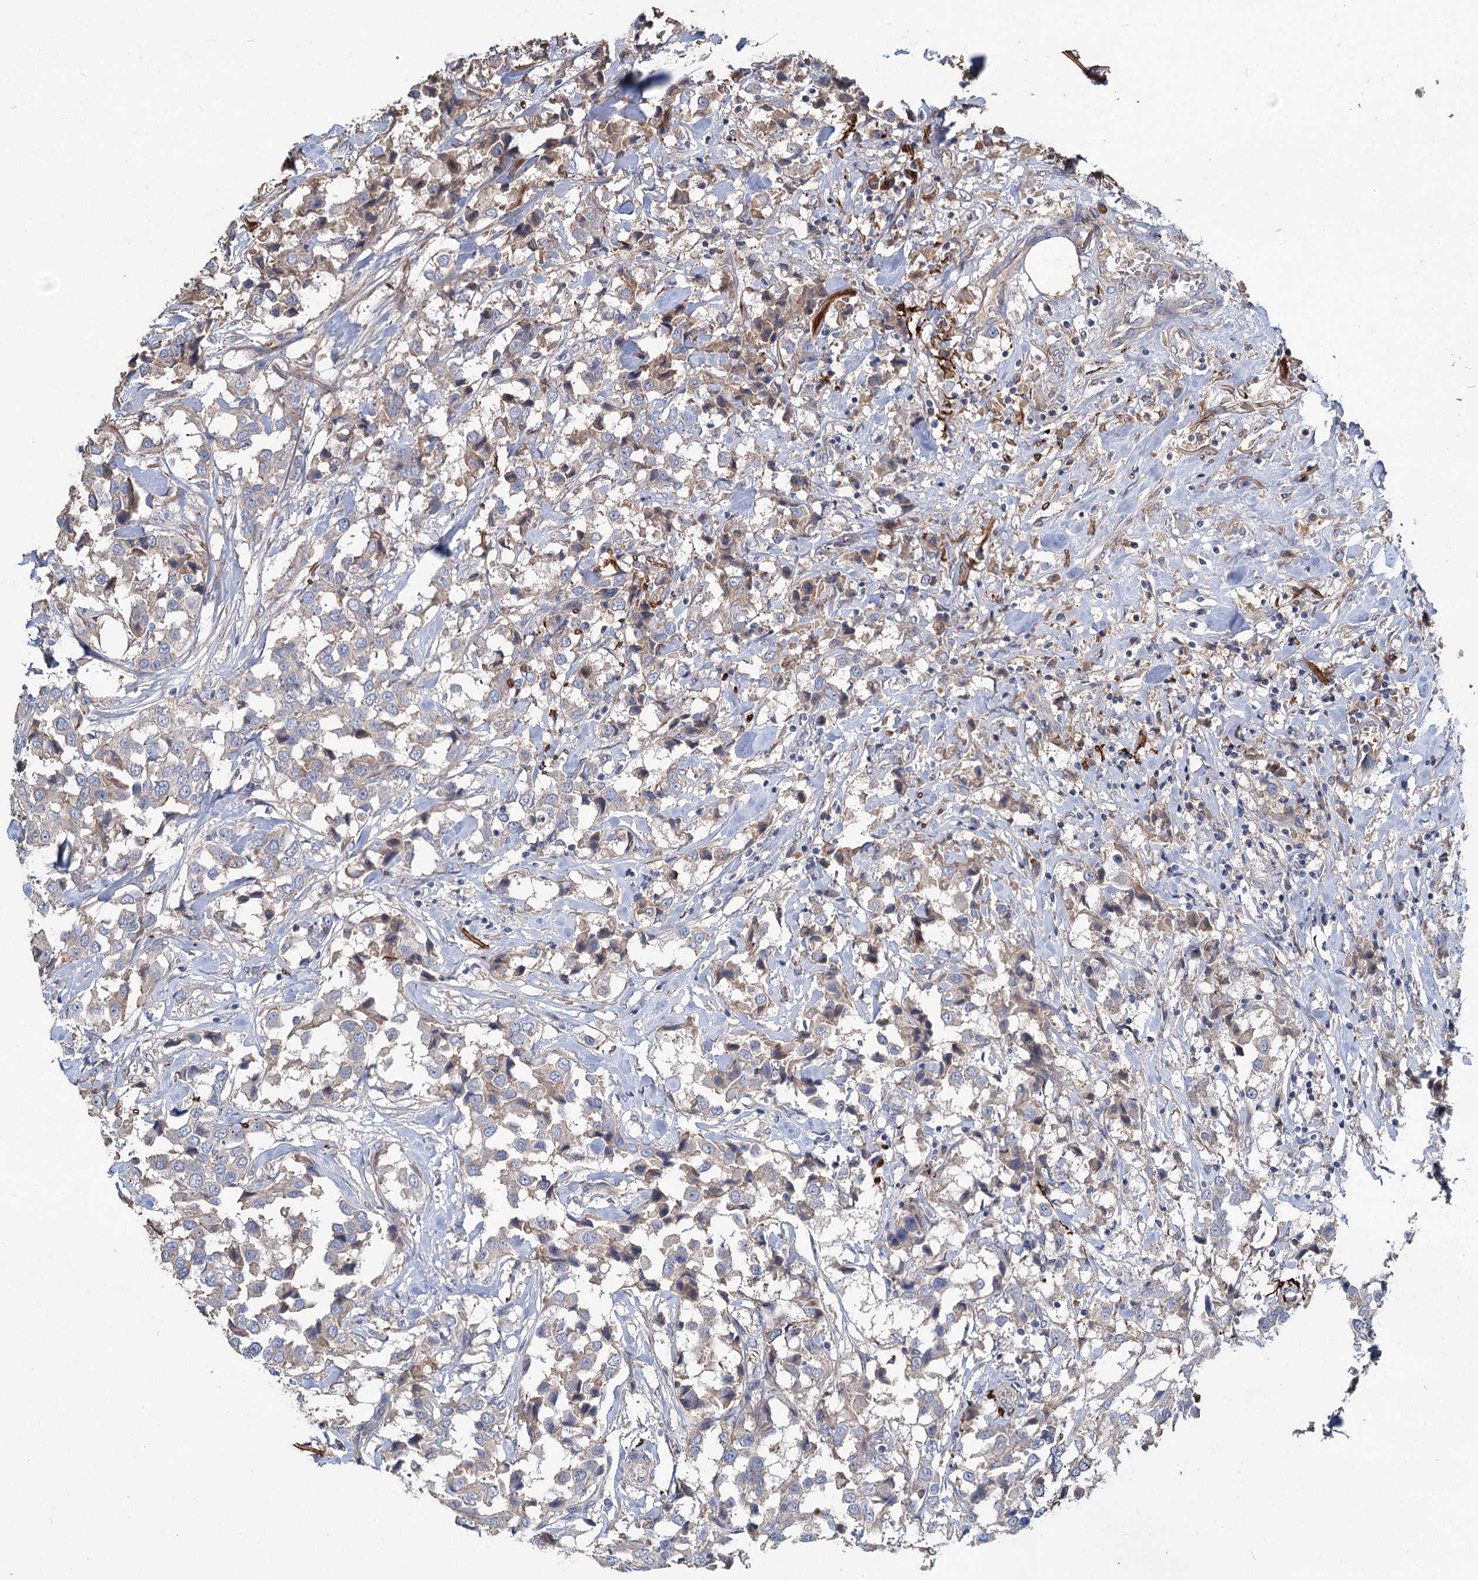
{"staining": {"intensity": "weak", "quantity": "<25%", "location": "cytoplasmic/membranous"}, "tissue": "breast cancer", "cell_type": "Tumor cells", "image_type": "cancer", "snomed": [{"axis": "morphology", "description": "Duct carcinoma"}, {"axis": "topography", "description": "Breast"}], "caption": "Immunohistochemistry of breast cancer displays no positivity in tumor cells.", "gene": "URAD", "patient": {"sex": "female", "age": 80}}